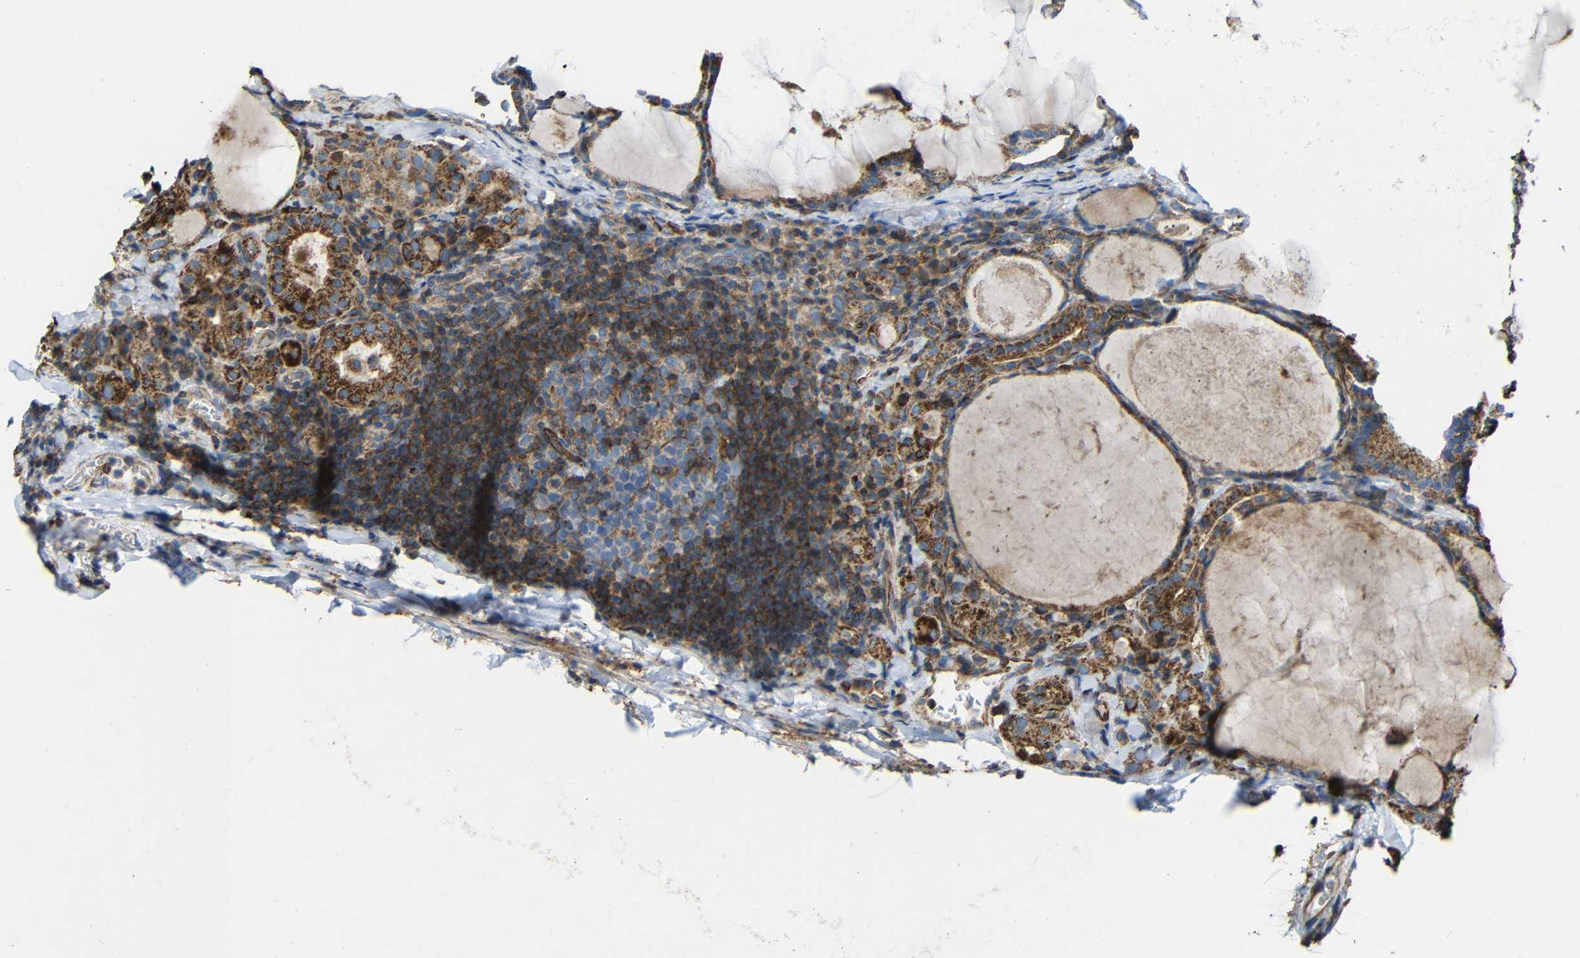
{"staining": {"intensity": "strong", "quantity": ">75%", "location": "cytoplasmic/membranous"}, "tissue": "thyroid cancer", "cell_type": "Tumor cells", "image_type": "cancer", "snomed": [{"axis": "morphology", "description": "Papillary adenocarcinoma, NOS"}, {"axis": "topography", "description": "Thyroid gland"}], "caption": "The photomicrograph displays staining of thyroid cancer, revealing strong cytoplasmic/membranous protein expression (brown color) within tumor cells.", "gene": "IGSF10", "patient": {"sex": "female", "age": 42}}